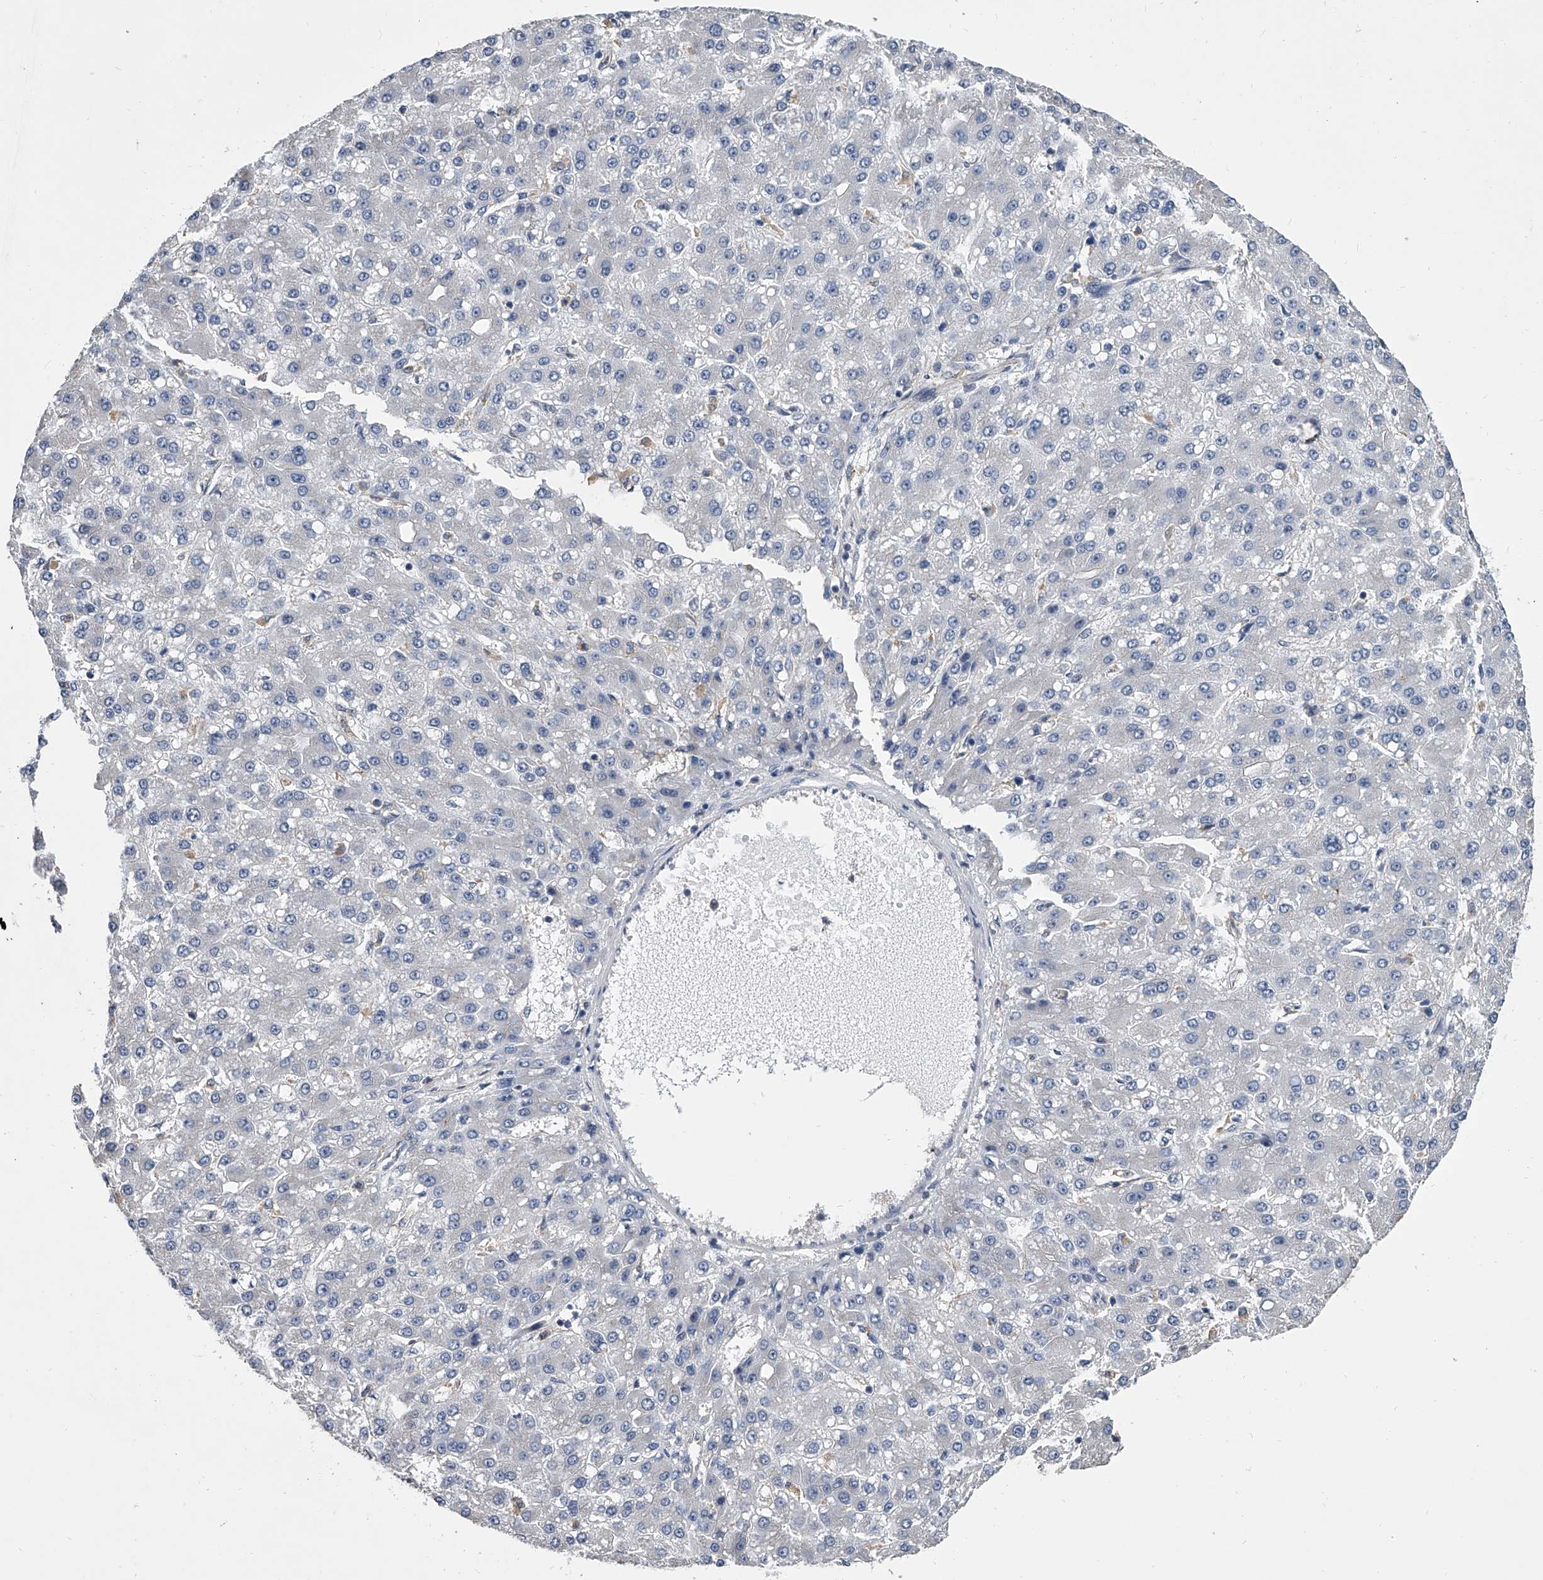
{"staining": {"intensity": "negative", "quantity": "none", "location": "none"}, "tissue": "liver cancer", "cell_type": "Tumor cells", "image_type": "cancer", "snomed": [{"axis": "morphology", "description": "Carcinoma, Hepatocellular, NOS"}, {"axis": "topography", "description": "Liver"}], "caption": "Histopathology image shows no protein staining in tumor cells of liver cancer (hepatocellular carcinoma) tissue.", "gene": "MAP4K3", "patient": {"sex": "male", "age": 67}}